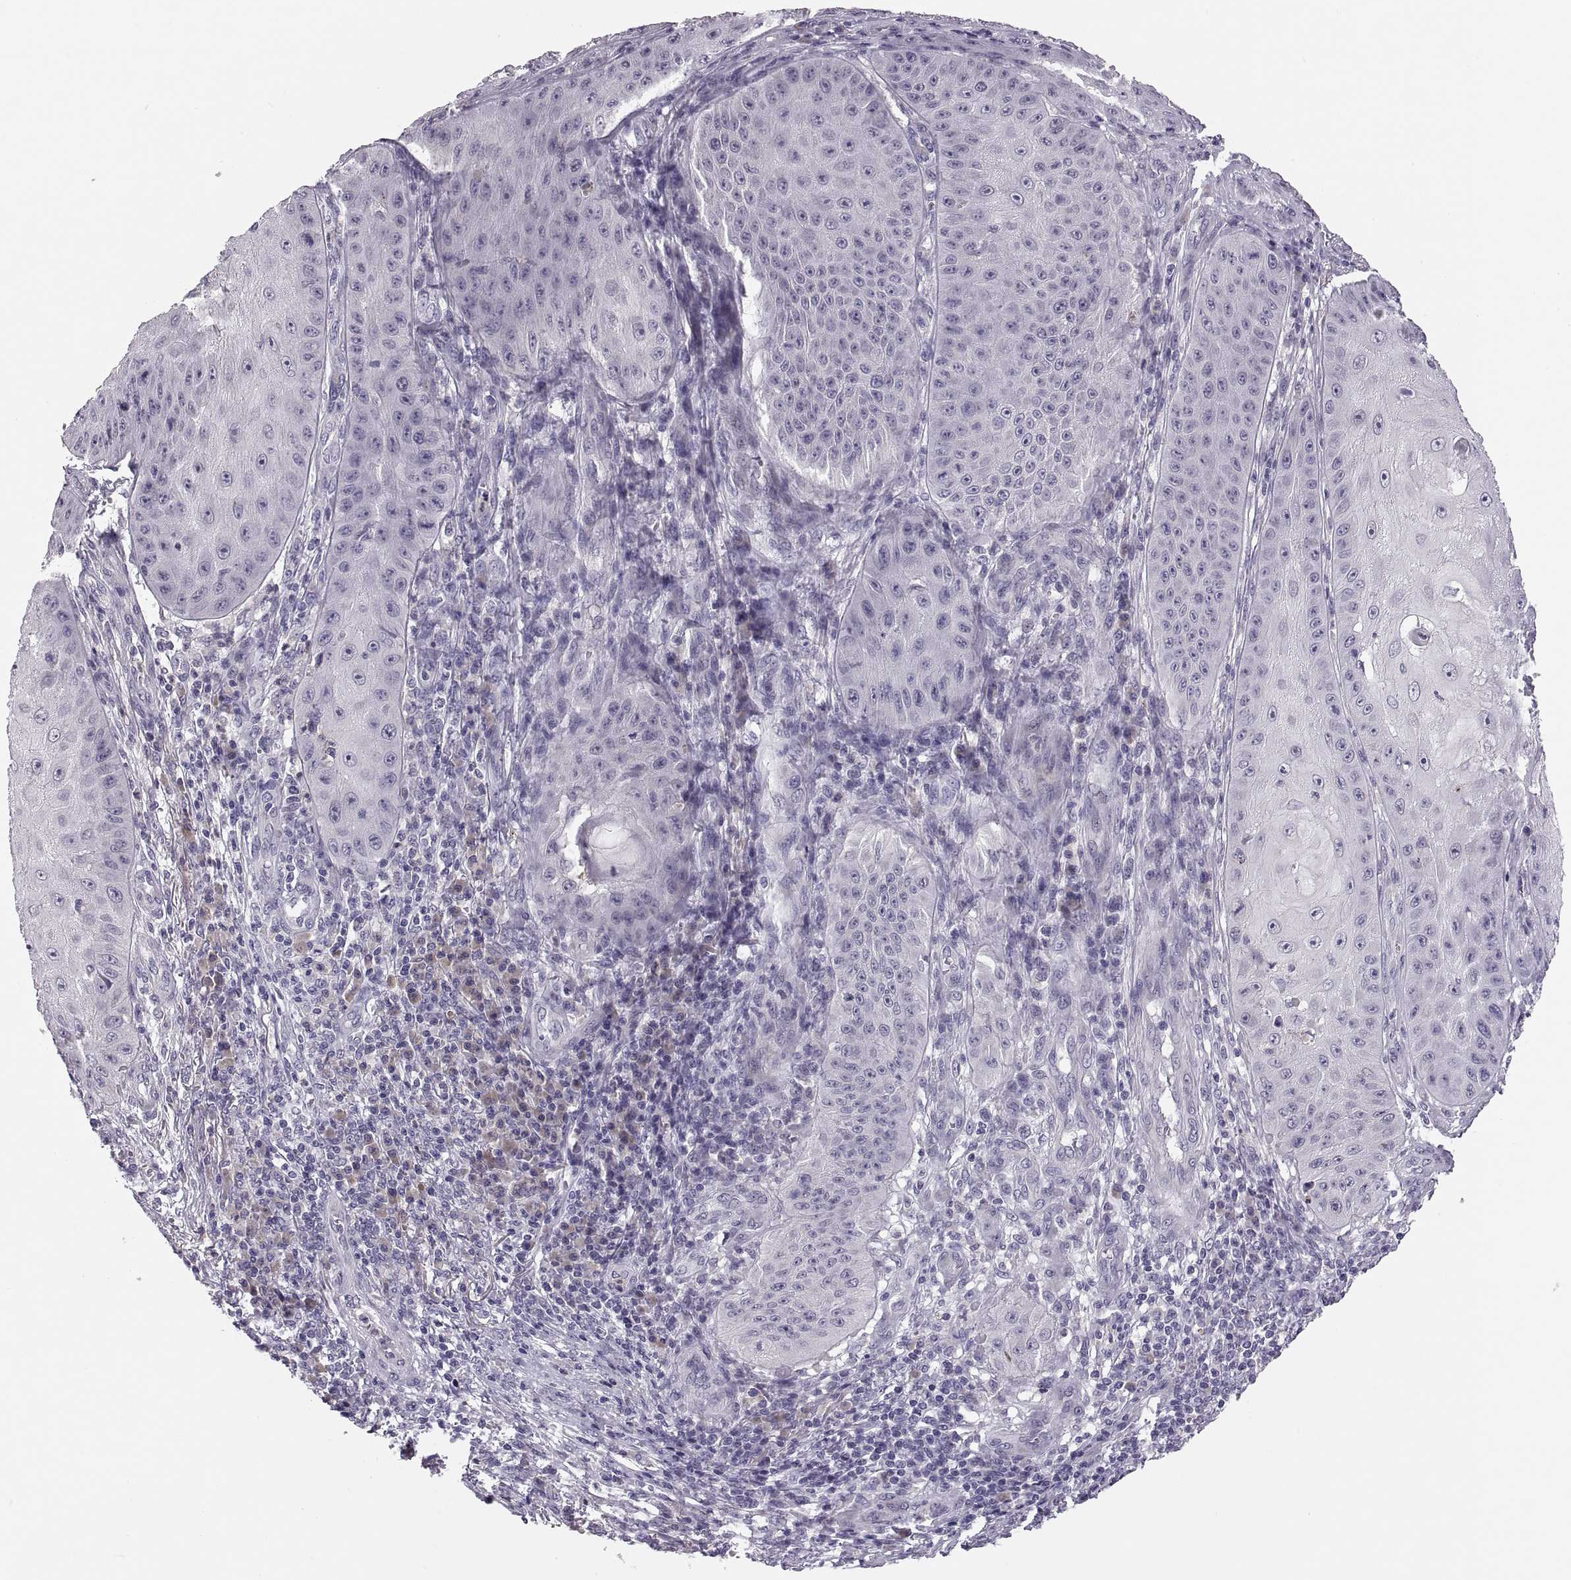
{"staining": {"intensity": "negative", "quantity": "none", "location": "none"}, "tissue": "skin cancer", "cell_type": "Tumor cells", "image_type": "cancer", "snomed": [{"axis": "morphology", "description": "Squamous cell carcinoma, NOS"}, {"axis": "topography", "description": "Skin"}], "caption": "An immunohistochemistry image of squamous cell carcinoma (skin) is shown. There is no staining in tumor cells of squamous cell carcinoma (skin).", "gene": "ADH6", "patient": {"sex": "male", "age": 70}}